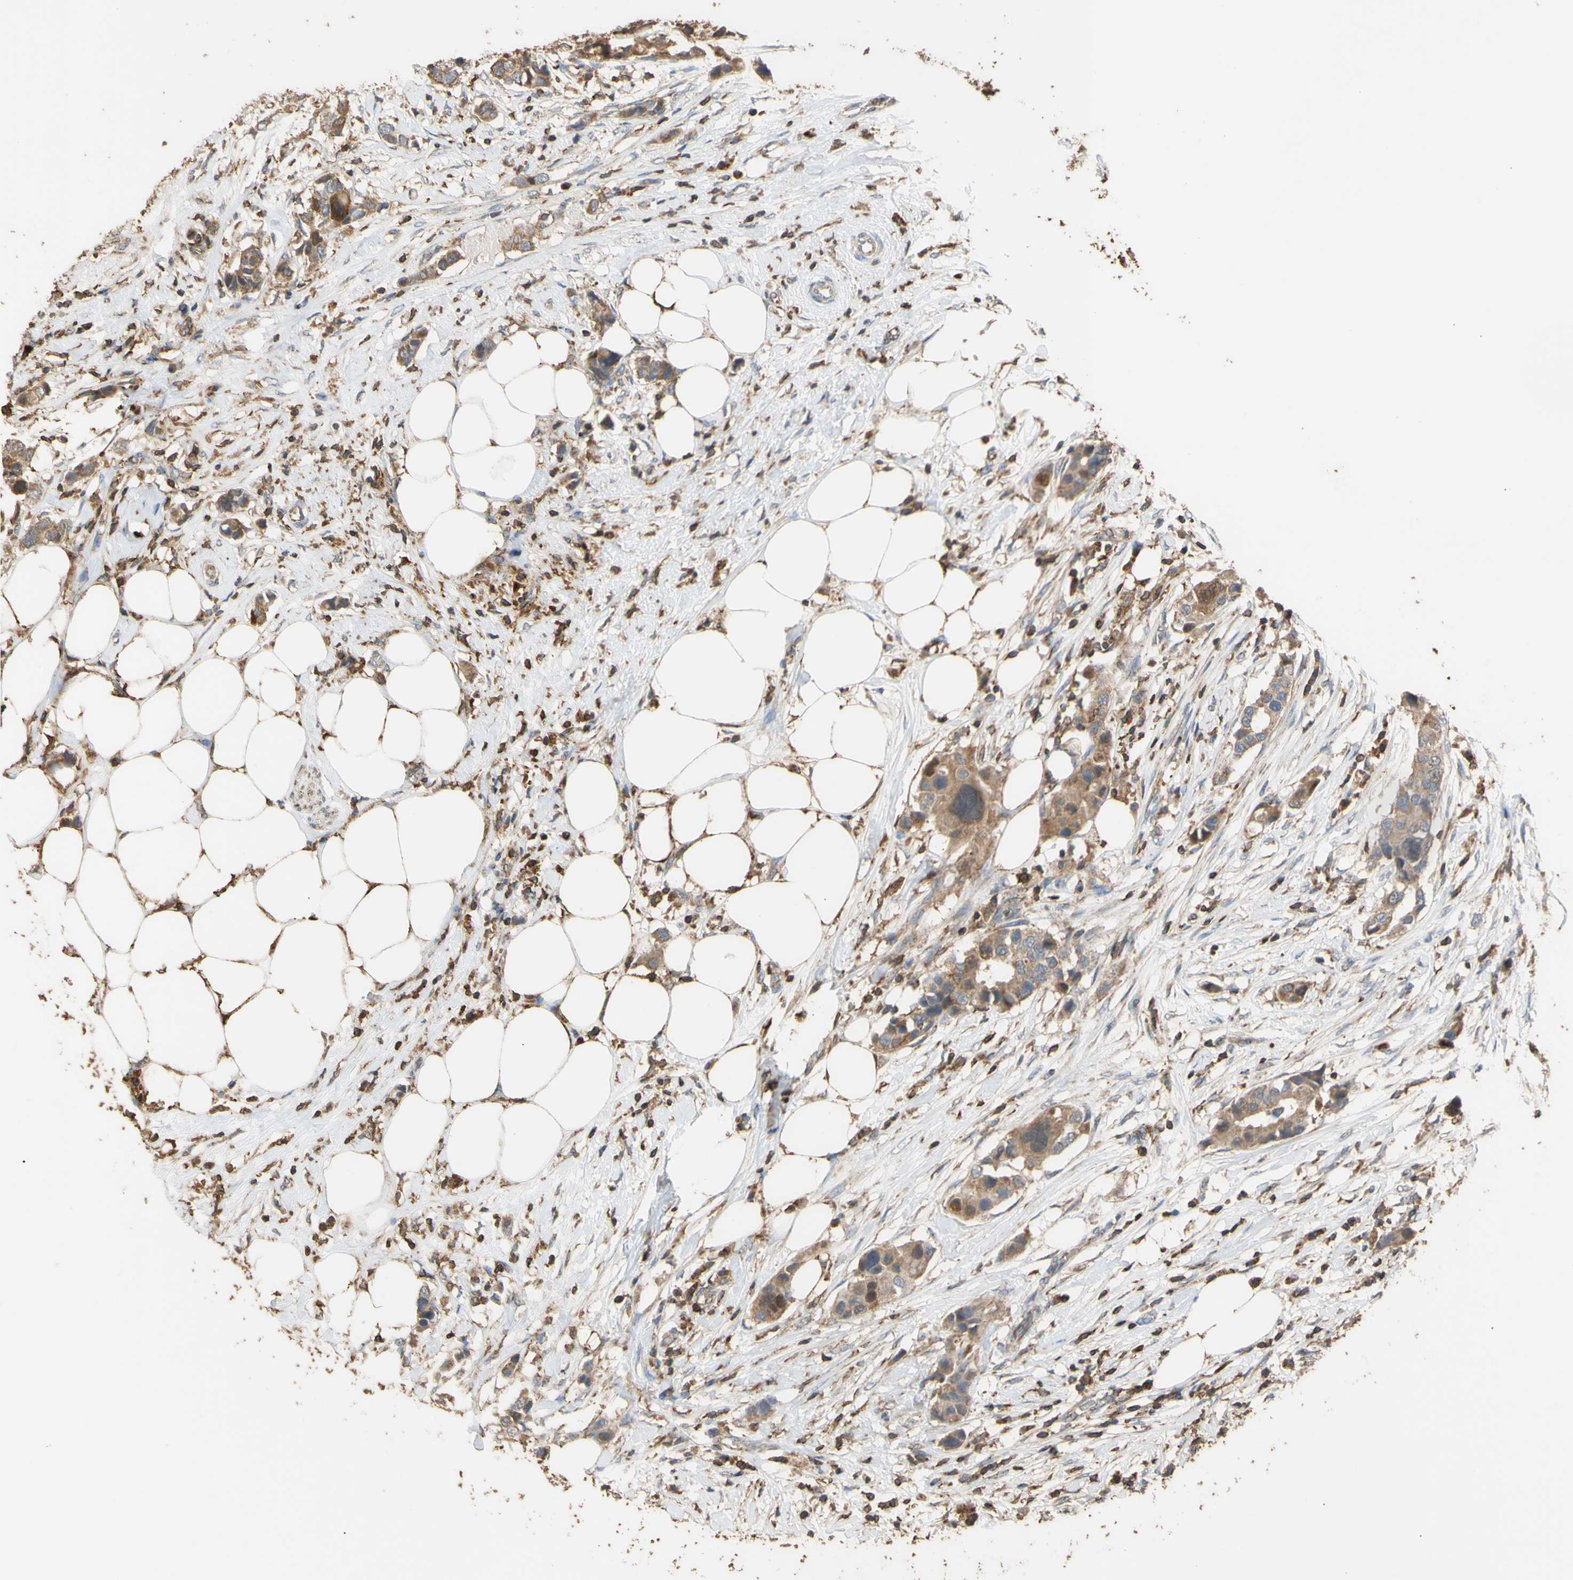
{"staining": {"intensity": "moderate", "quantity": ">75%", "location": "cytoplasmic/membranous"}, "tissue": "breast cancer", "cell_type": "Tumor cells", "image_type": "cancer", "snomed": [{"axis": "morphology", "description": "Normal tissue, NOS"}, {"axis": "morphology", "description": "Duct carcinoma"}, {"axis": "topography", "description": "Breast"}], "caption": "This photomicrograph shows immunohistochemistry (IHC) staining of breast intraductal carcinoma, with medium moderate cytoplasmic/membranous staining in approximately >75% of tumor cells.", "gene": "ALDH9A1", "patient": {"sex": "female", "age": 50}}